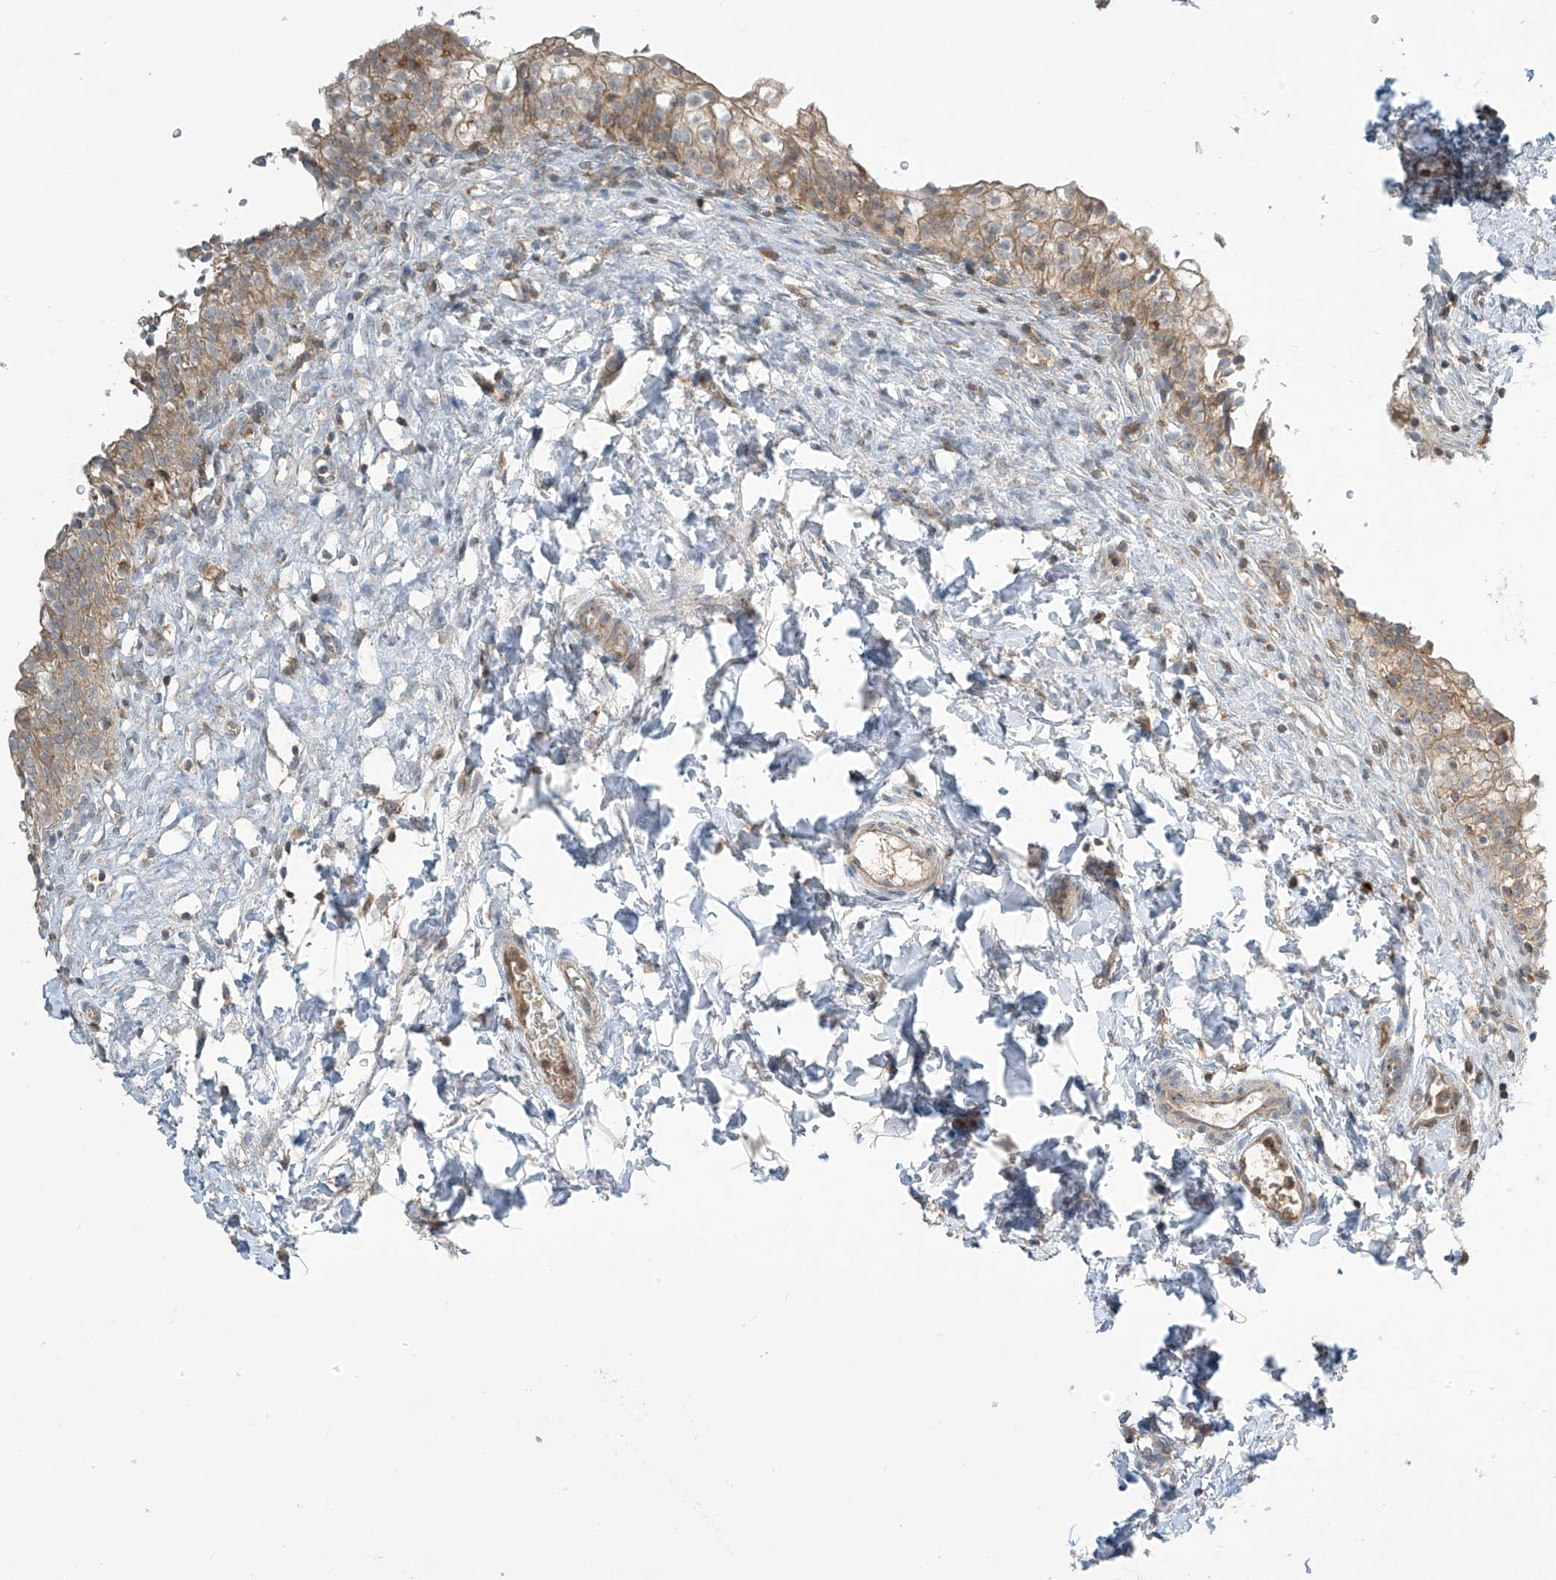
{"staining": {"intensity": "weak", "quantity": "25%-75%", "location": "cytoplasmic/membranous"}, "tissue": "urinary bladder", "cell_type": "Urothelial cells", "image_type": "normal", "snomed": [{"axis": "morphology", "description": "Normal tissue, NOS"}, {"axis": "topography", "description": "Urinary bladder"}], "caption": "Protein staining displays weak cytoplasmic/membranous expression in approximately 25%-75% of urothelial cells in benign urinary bladder.", "gene": "PARVG", "patient": {"sex": "male", "age": 55}}